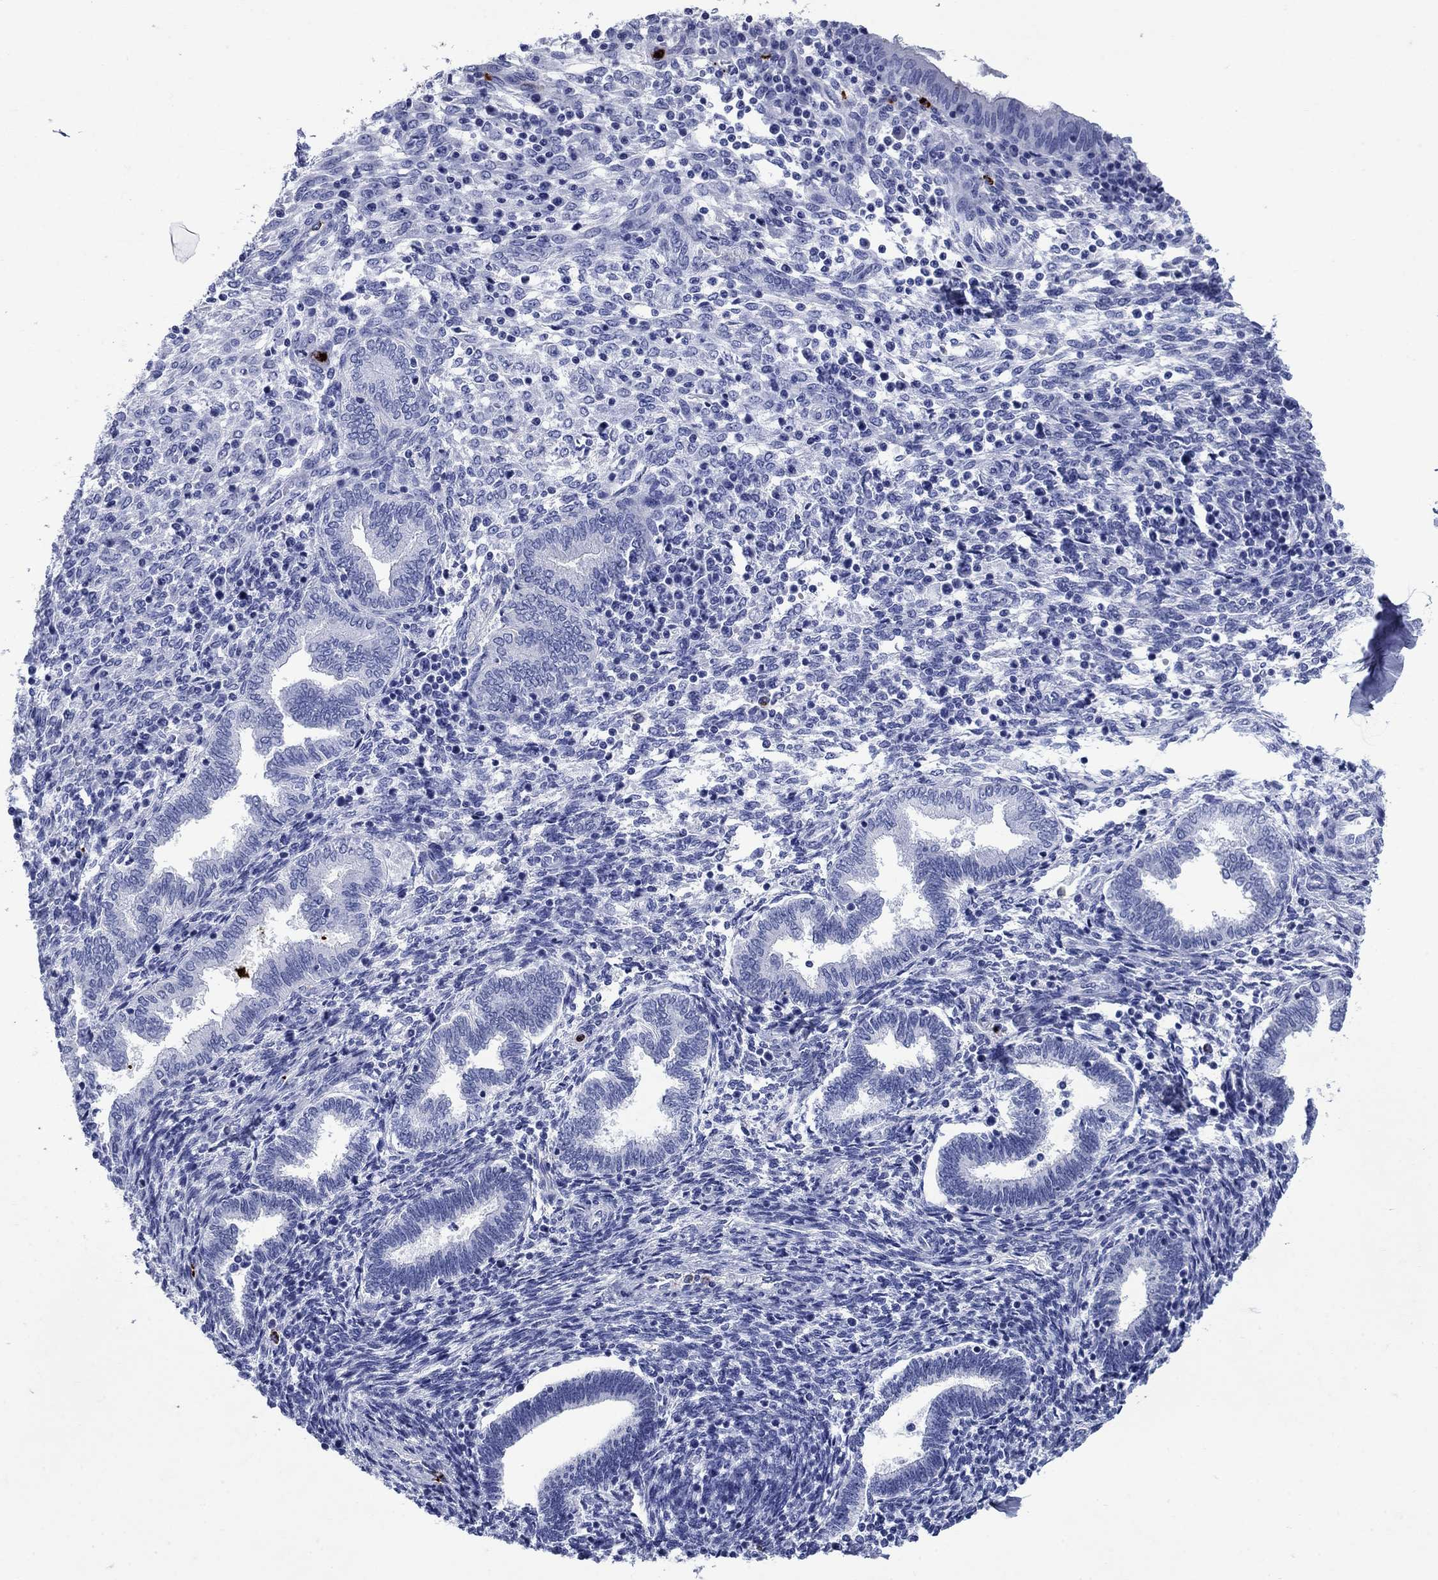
{"staining": {"intensity": "negative", "quantity": "none", "location": "none"}, "tissue": "endometrium", "cell_type": "Cells in endometrial stroma", "image_type": "normal", "snomed": [{"axis": "morphology", "description": "Normal tissue, NOS"}, {"axis": "topography", "description": "Endometrium"}], "caption": "Immunohistochemistry micrograph of normal endometrium: human endometrium stained with DAB reveals no significant protein staining in cells in endometrial stroma.", "gene": "AZU1", "patient": {"sex": "female", "age": 42}}